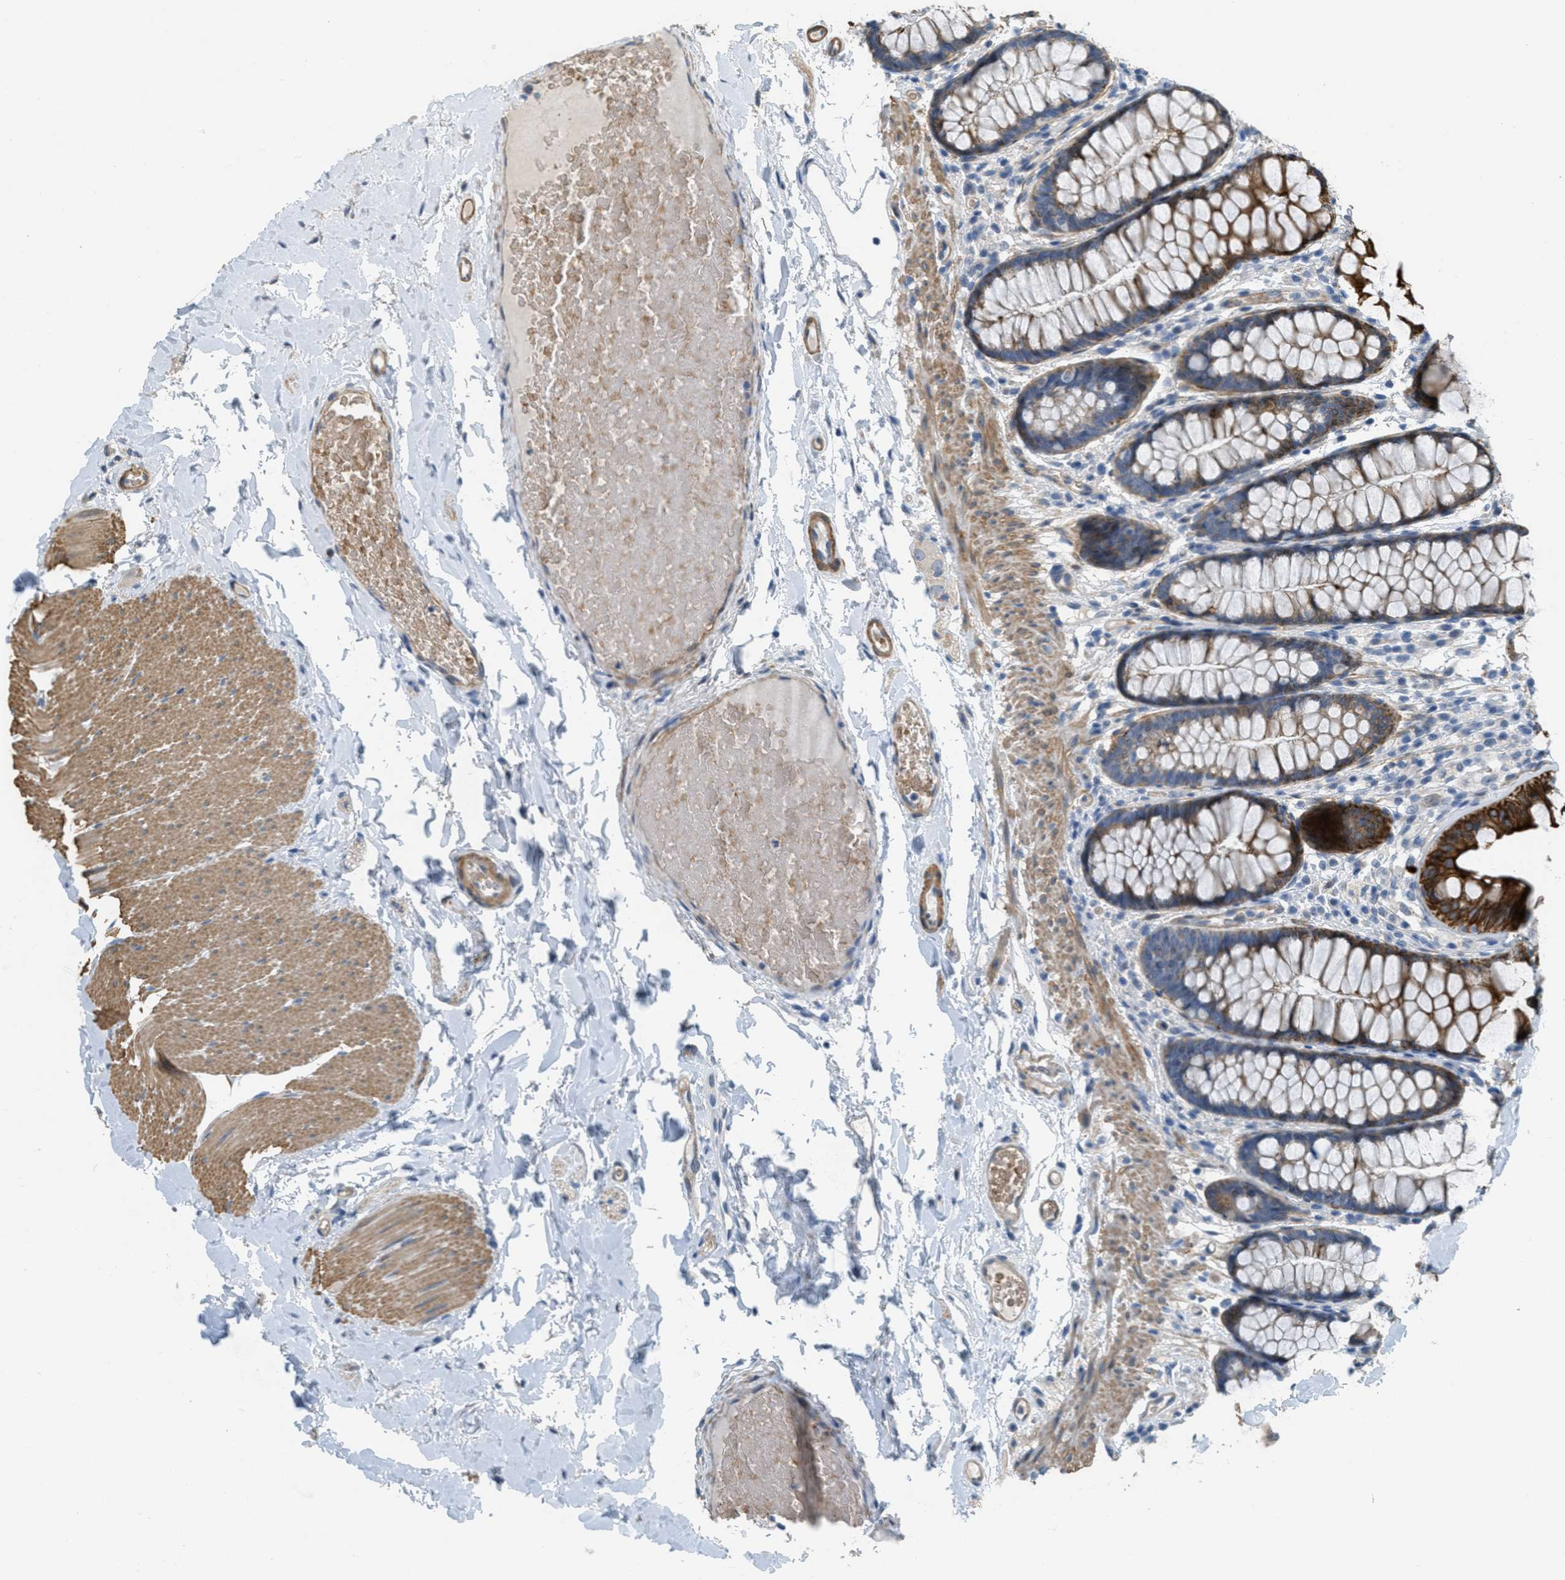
{"staining": {"intensity": "moderate", "quantity": ">75%", "location": "cytoplasmic/membranous"}, "tissue": "colon", "cell_type": "Endothelial cells", "image_type": "normal", "snomed": [{"axis": "morphology", "description": "Normal tissue, NOS"}, {"axis": "topography", "description": "Colon"}], "caption": "Immunohistochemistry (IHC) histopathology image of unremarkable colon: human colon stained using immunohistochemistry (IHC) exhibits medium levels of moderate protein expression localized specifically in the cytoplasmic/membranous of endothelial cells, appearing as a cytoplasmic/membranous brown color.", "gene": "MRS2", "patient": {"sex": "female", "age": 56}}